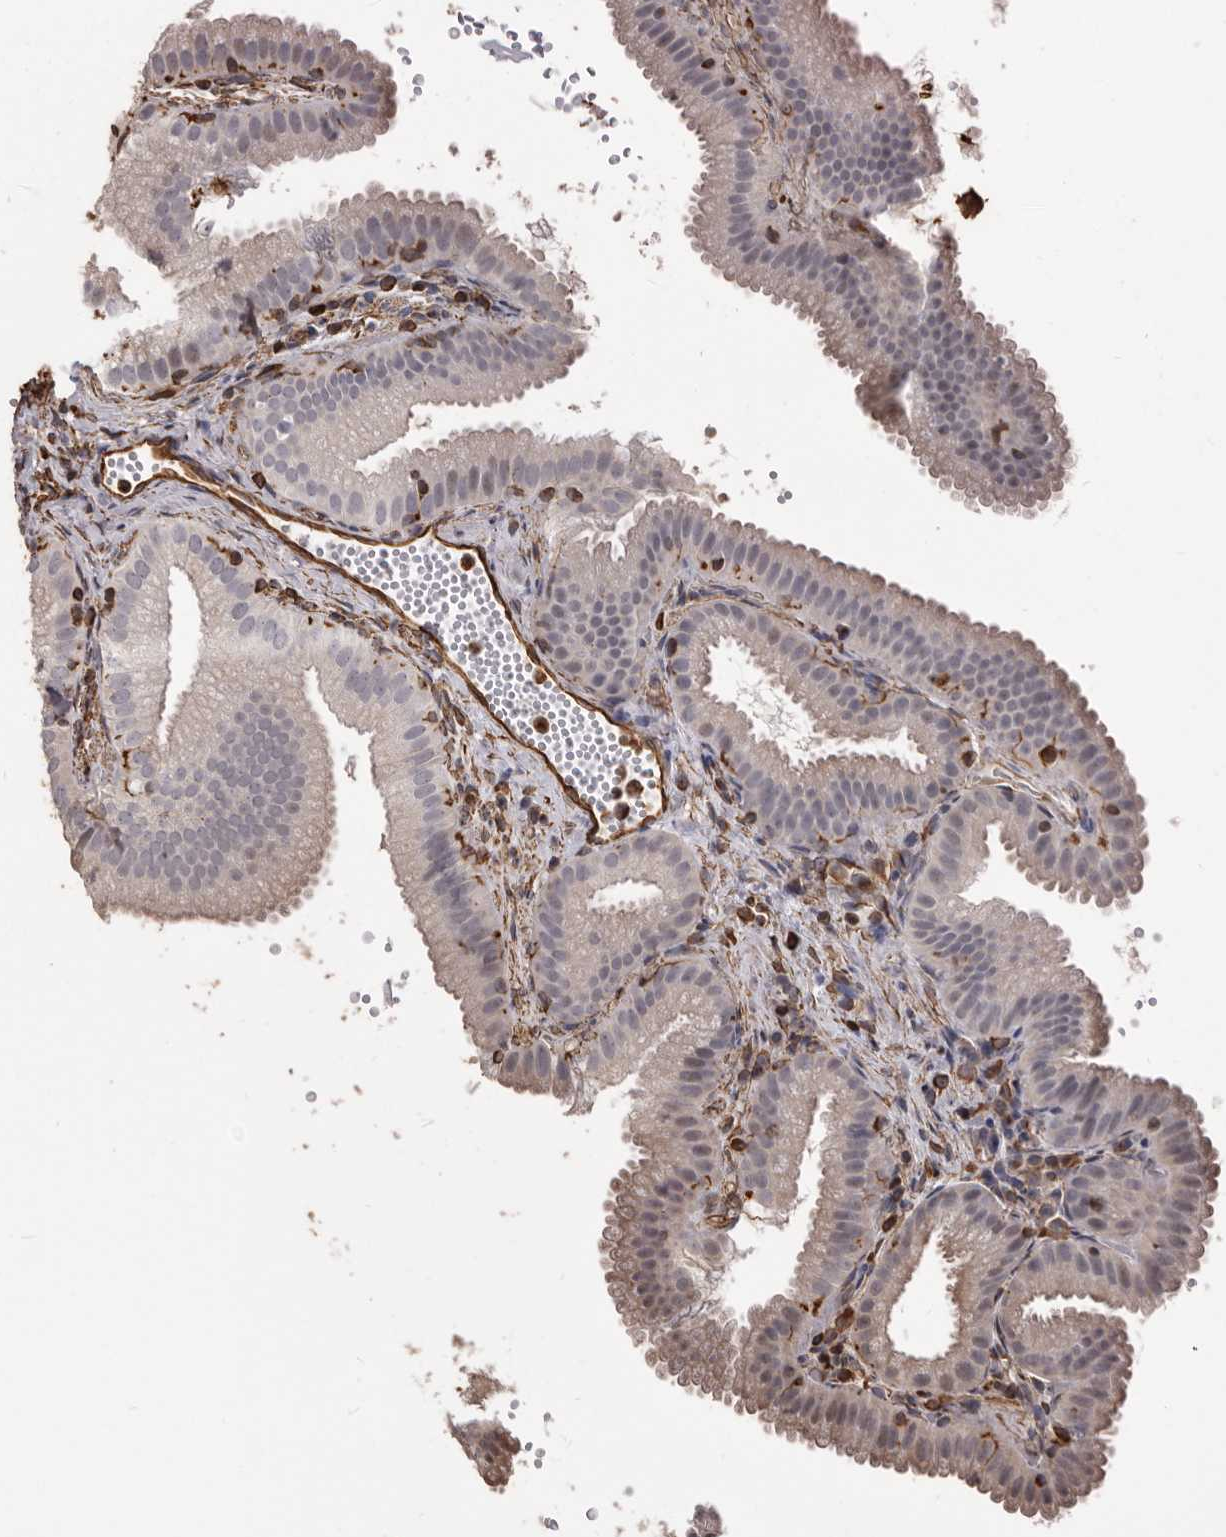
{"staining": {"intensity": "negative", "quantity": "none", "location": "none"}, "tissue": "gallbladder", "cell_type": "Glandular cells", "image_type": "normal", "snomed": [{"axis": "morphology", "description": "Normal tissue, NOS"}, {"axis": "topography", "description": "Gallbladder"}], "caption": "This is an immunohistochemistry photomicrograph of normal gallbladder. There is no positivity in glandular cells.", "gene": "MTURN", "patient": {"sex": "female", "age": 30}}